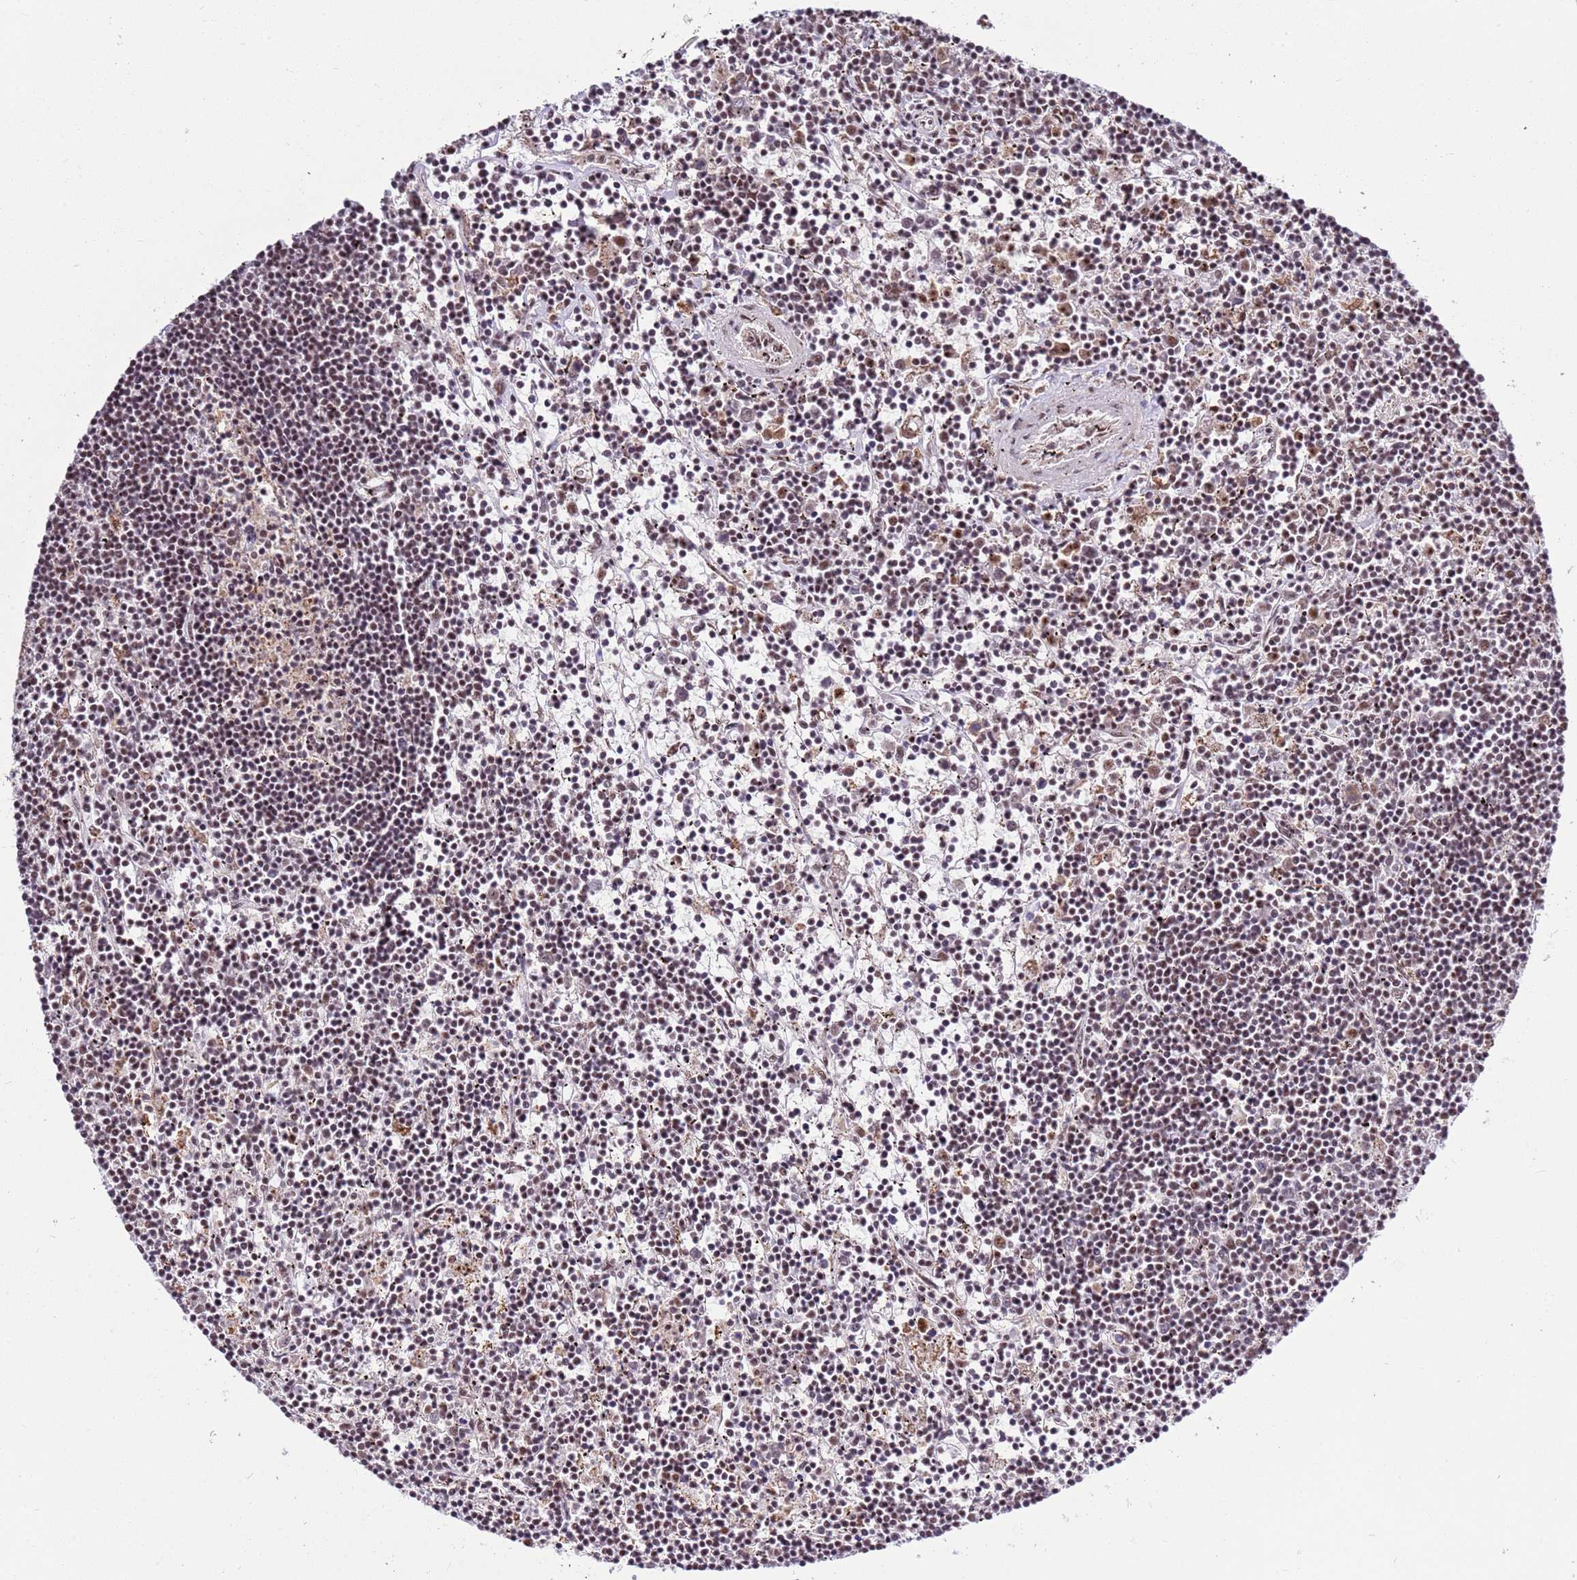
{"staining": {"intensity": "negative", "quantity": "none", "location": "none"}, "tissue": "lymphoma", "cell_type": "Tumor cells", "image_type": "cancer", "snomed": [{"axis": "morphology", "description": "Malignant lymphoma, non-Hodgkin's type, Low grade"}, {"axis": "topography", "description": "Spleen"}], "caption": "Lymphoma stained for a protein using immunohistochemistry shows no positivity tumor cells.", "gene": "AKAP8L", "patient": {"sex": "male", "age": 76}}